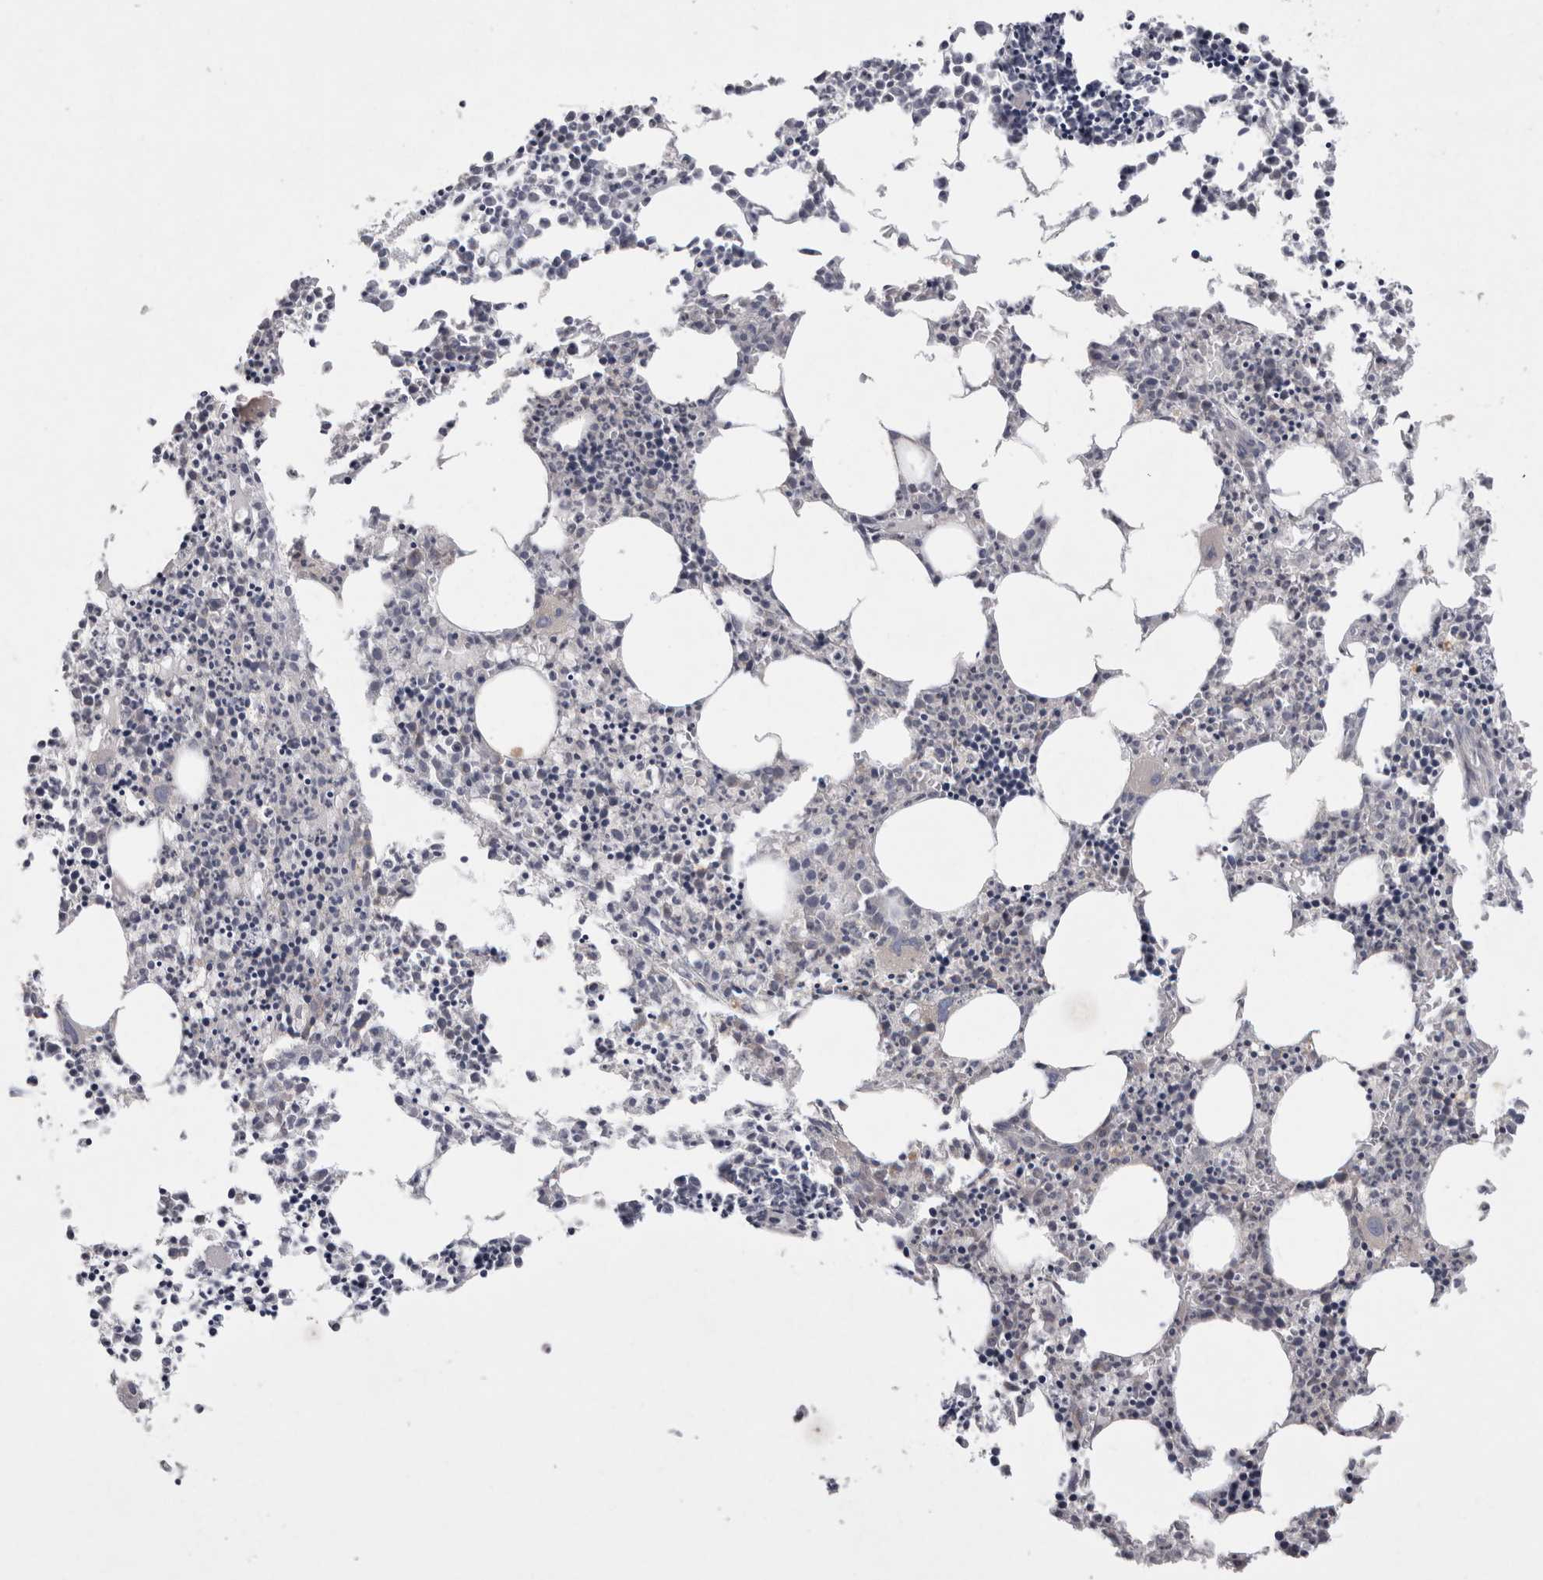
{"staining": {"intensity": "negative", "quantity": "none", "location": "none"}, "tissue": "bone marrow", "cell_type": "Hematopoietic cells", "image_type": "normal", "snomed": [{"axis": "morphology", "description": "Normal tissue, NOS"}, {"axis": "morphology", "description": "Inflammation, NOS"}, {"axis": "topography", "description": "Bone marrow"}], "caption": "An image of bone marrow stained for a protein exhibits no brown staining in hematopoietic cells. (Brightfield microscopy of DAB immunohistochemistry at high magnification).", "gene": "LRRC40", "patient": {"sex": "female", "age": 62}}